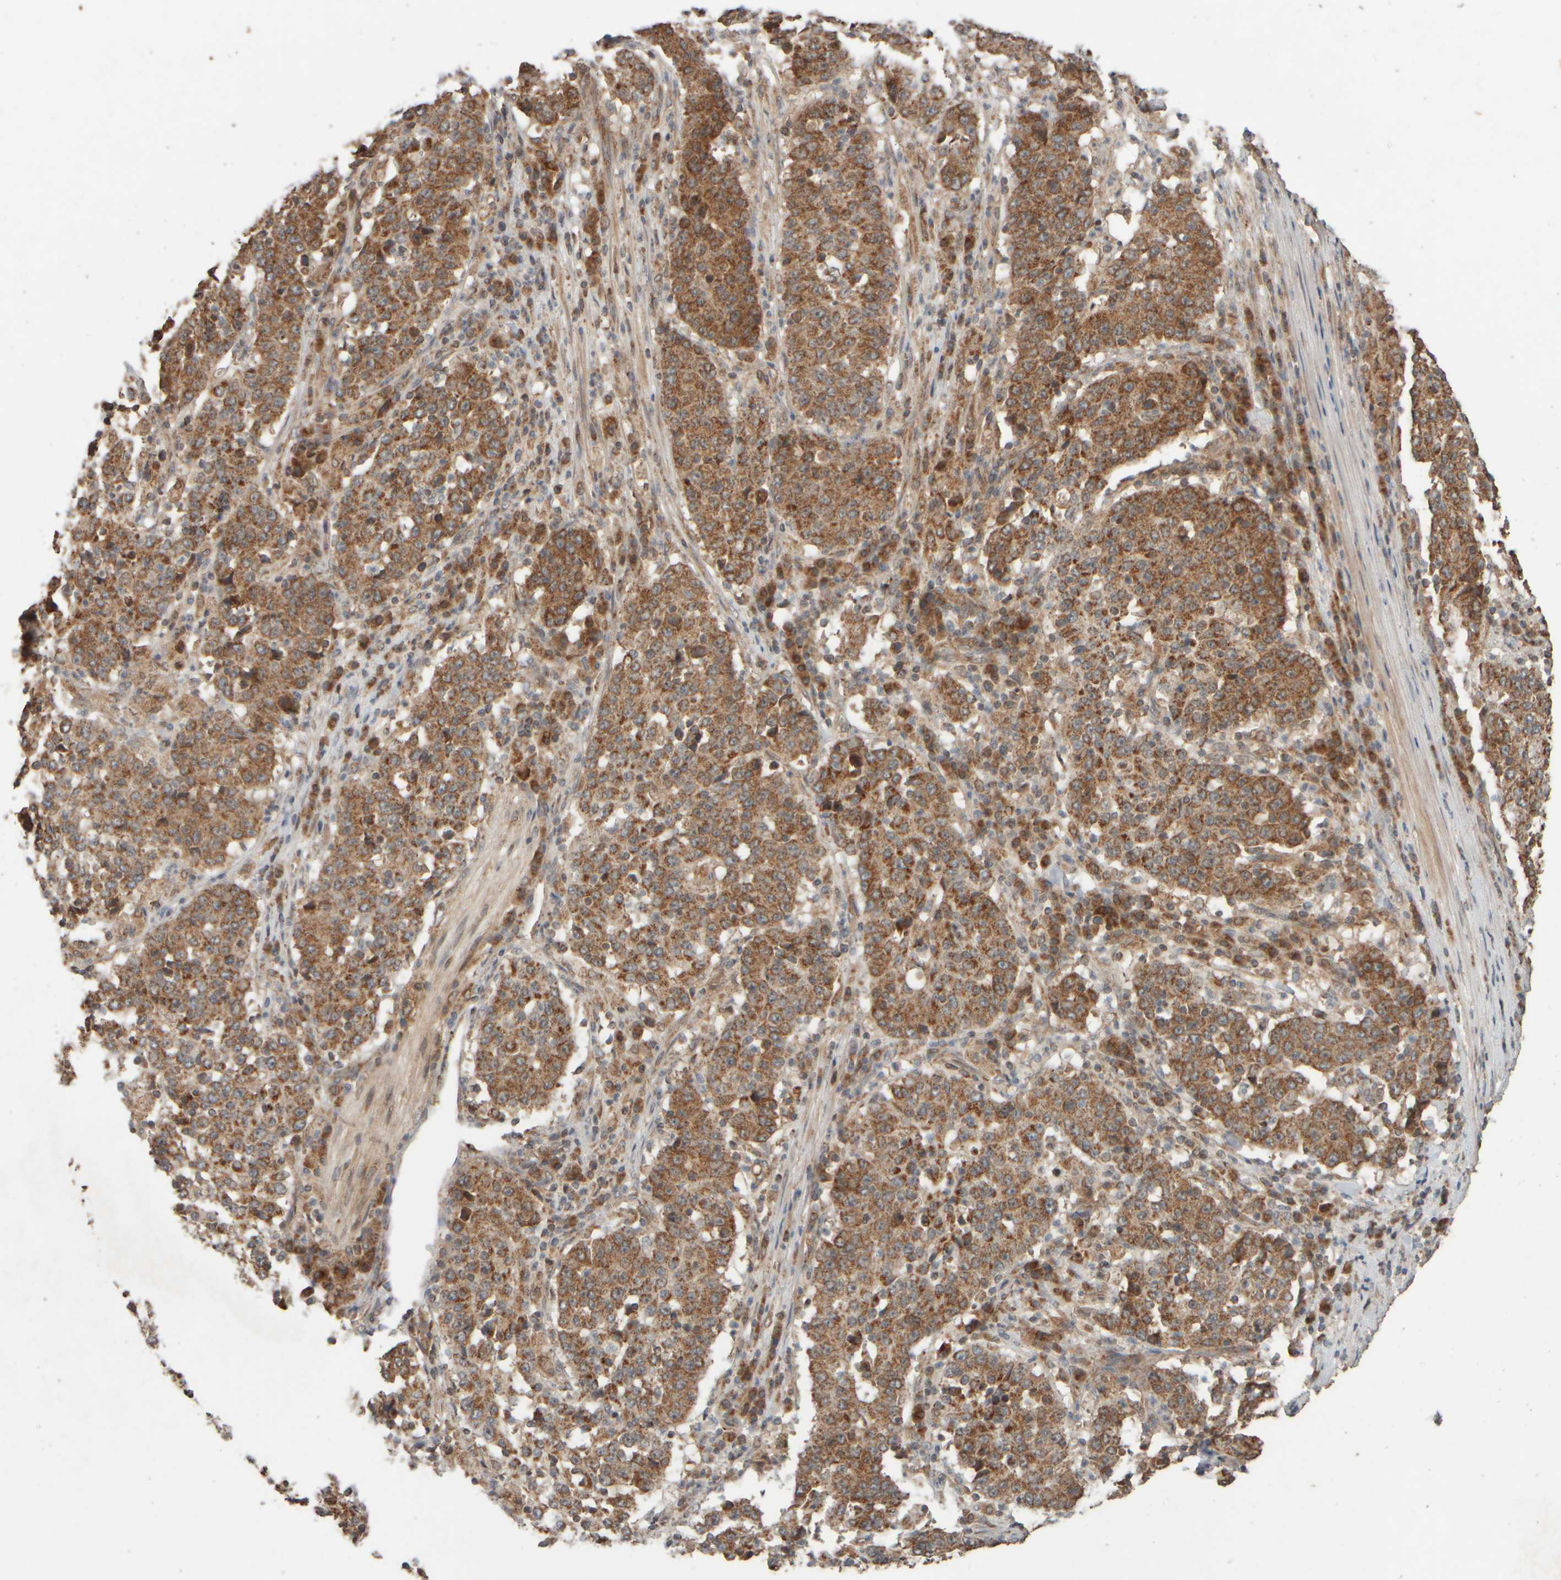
{"staining": {"intensity": "moderate", "quantity": ">75%", "location": "cytoplasmic/membranous"}, "tissue": "stomach cancer", "cell_type": "Tumor cells", "image_type": "cancer", "snomed": [{"axis": "morphology", "description": "Adenocarcinoma, NOS"}, {"axis": "topography", "description": "Stomach"}], "caption": "DAB immunohistochemical staining of stomach cancer displays moderate cytoplasmic/membranous protein positivity in about >75% of tumor cells. Nuclei are stained in blue.", "gene": "EIF2B3", "patient": {"sex": "male", "age": 59}}